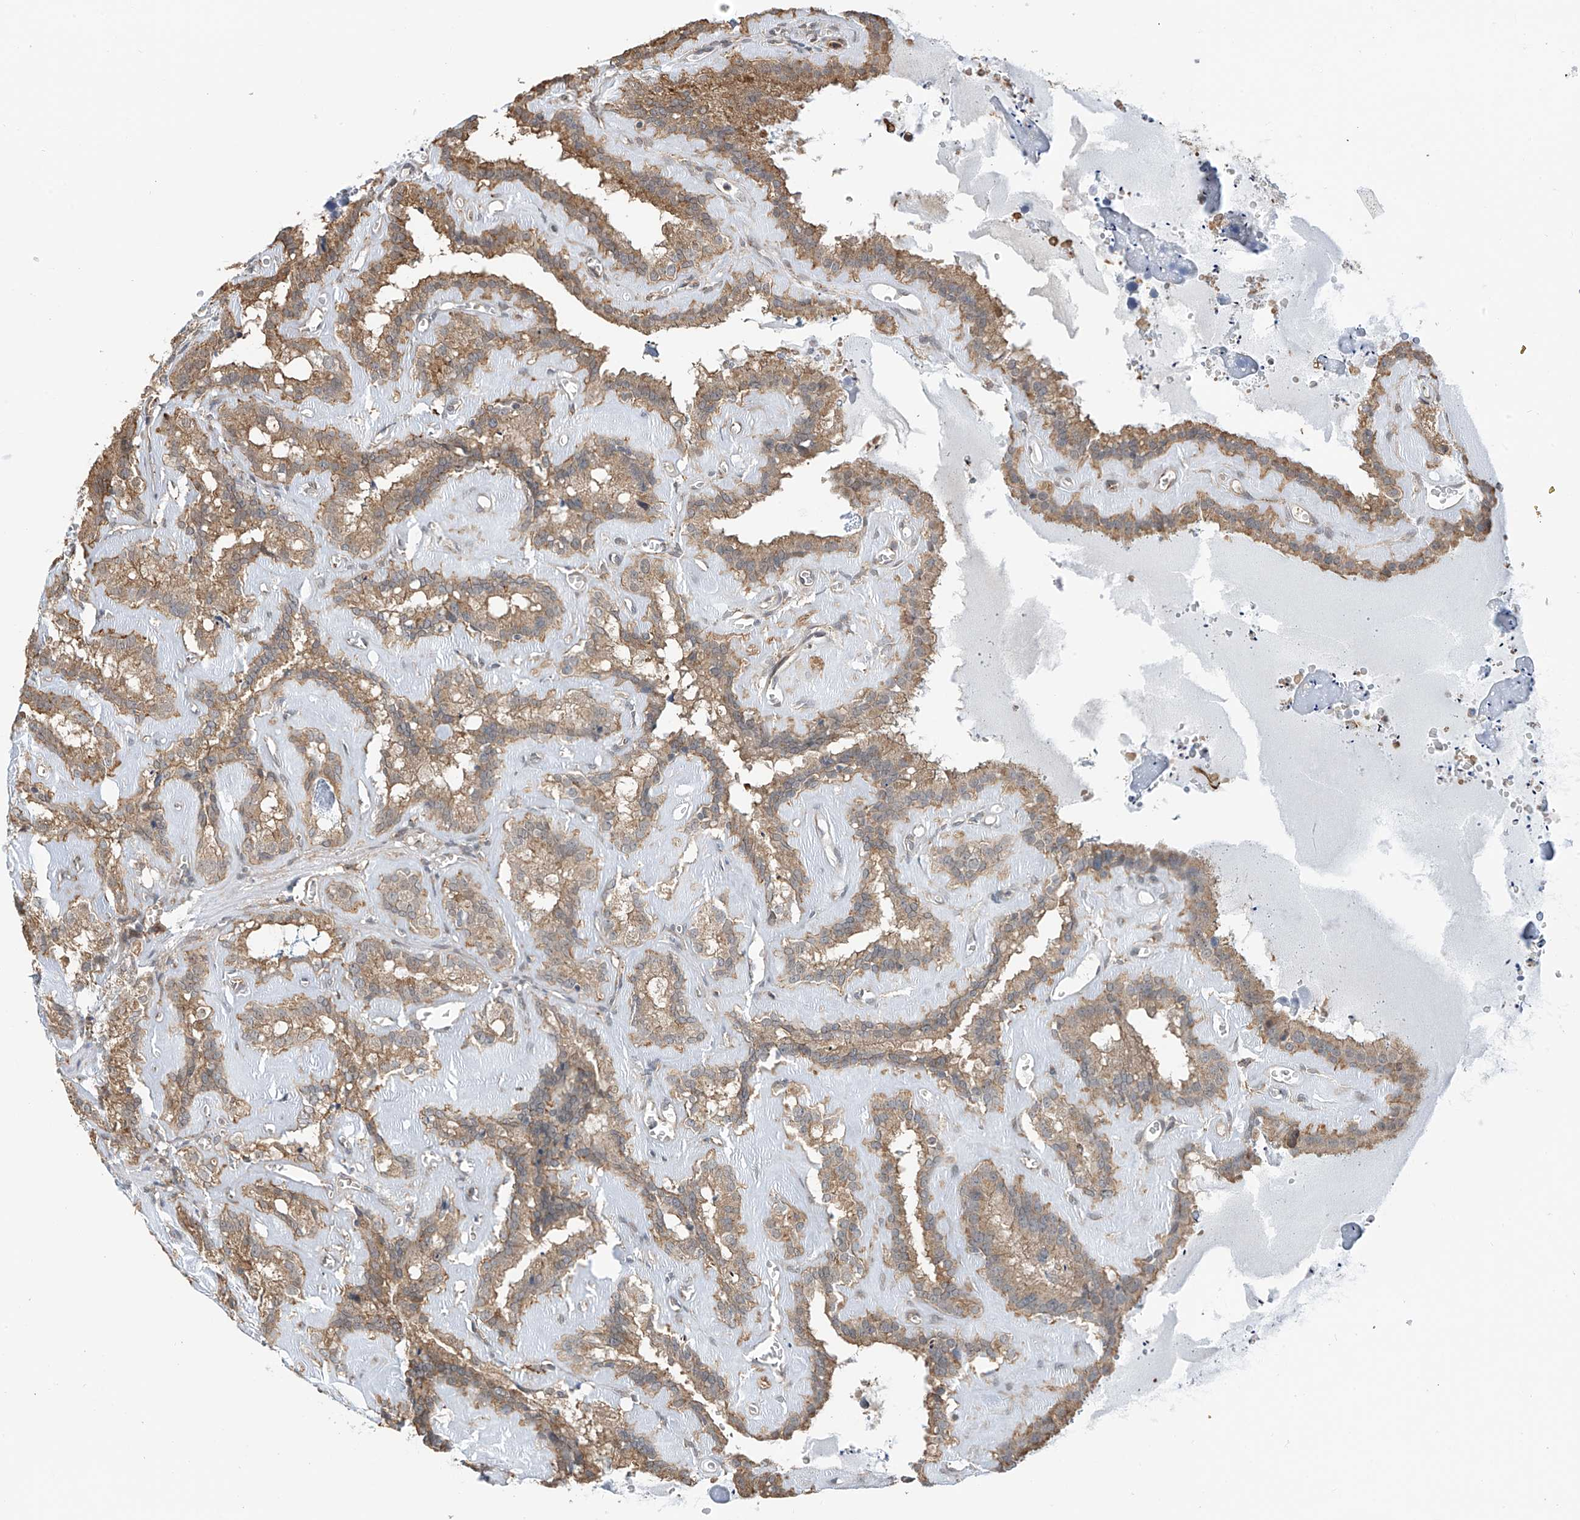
{"staining": {"intensity": "moderate", "quantity": ">75%", "location": "cytoplasmic/membranous"}, "tissue": "seminal vesicle", "cell_type": "Glandular cells", "image_type": "normal", "snomed": [{"axis": "morphology", "description": "Normal tissue, NOS"}, {"axis": "topography", "description": "Prostate"}, {"axis": "topography", "description": "Seminal veicle"}], "caption": "This photomicrograph shows IHC staining of benign human seminal vesicle, with medium moderate cytoplasmic/membranous expression in about >75% of glandular cells.", "gene": "ZNF189", "patient": {"sex": "male", "age": 59}}